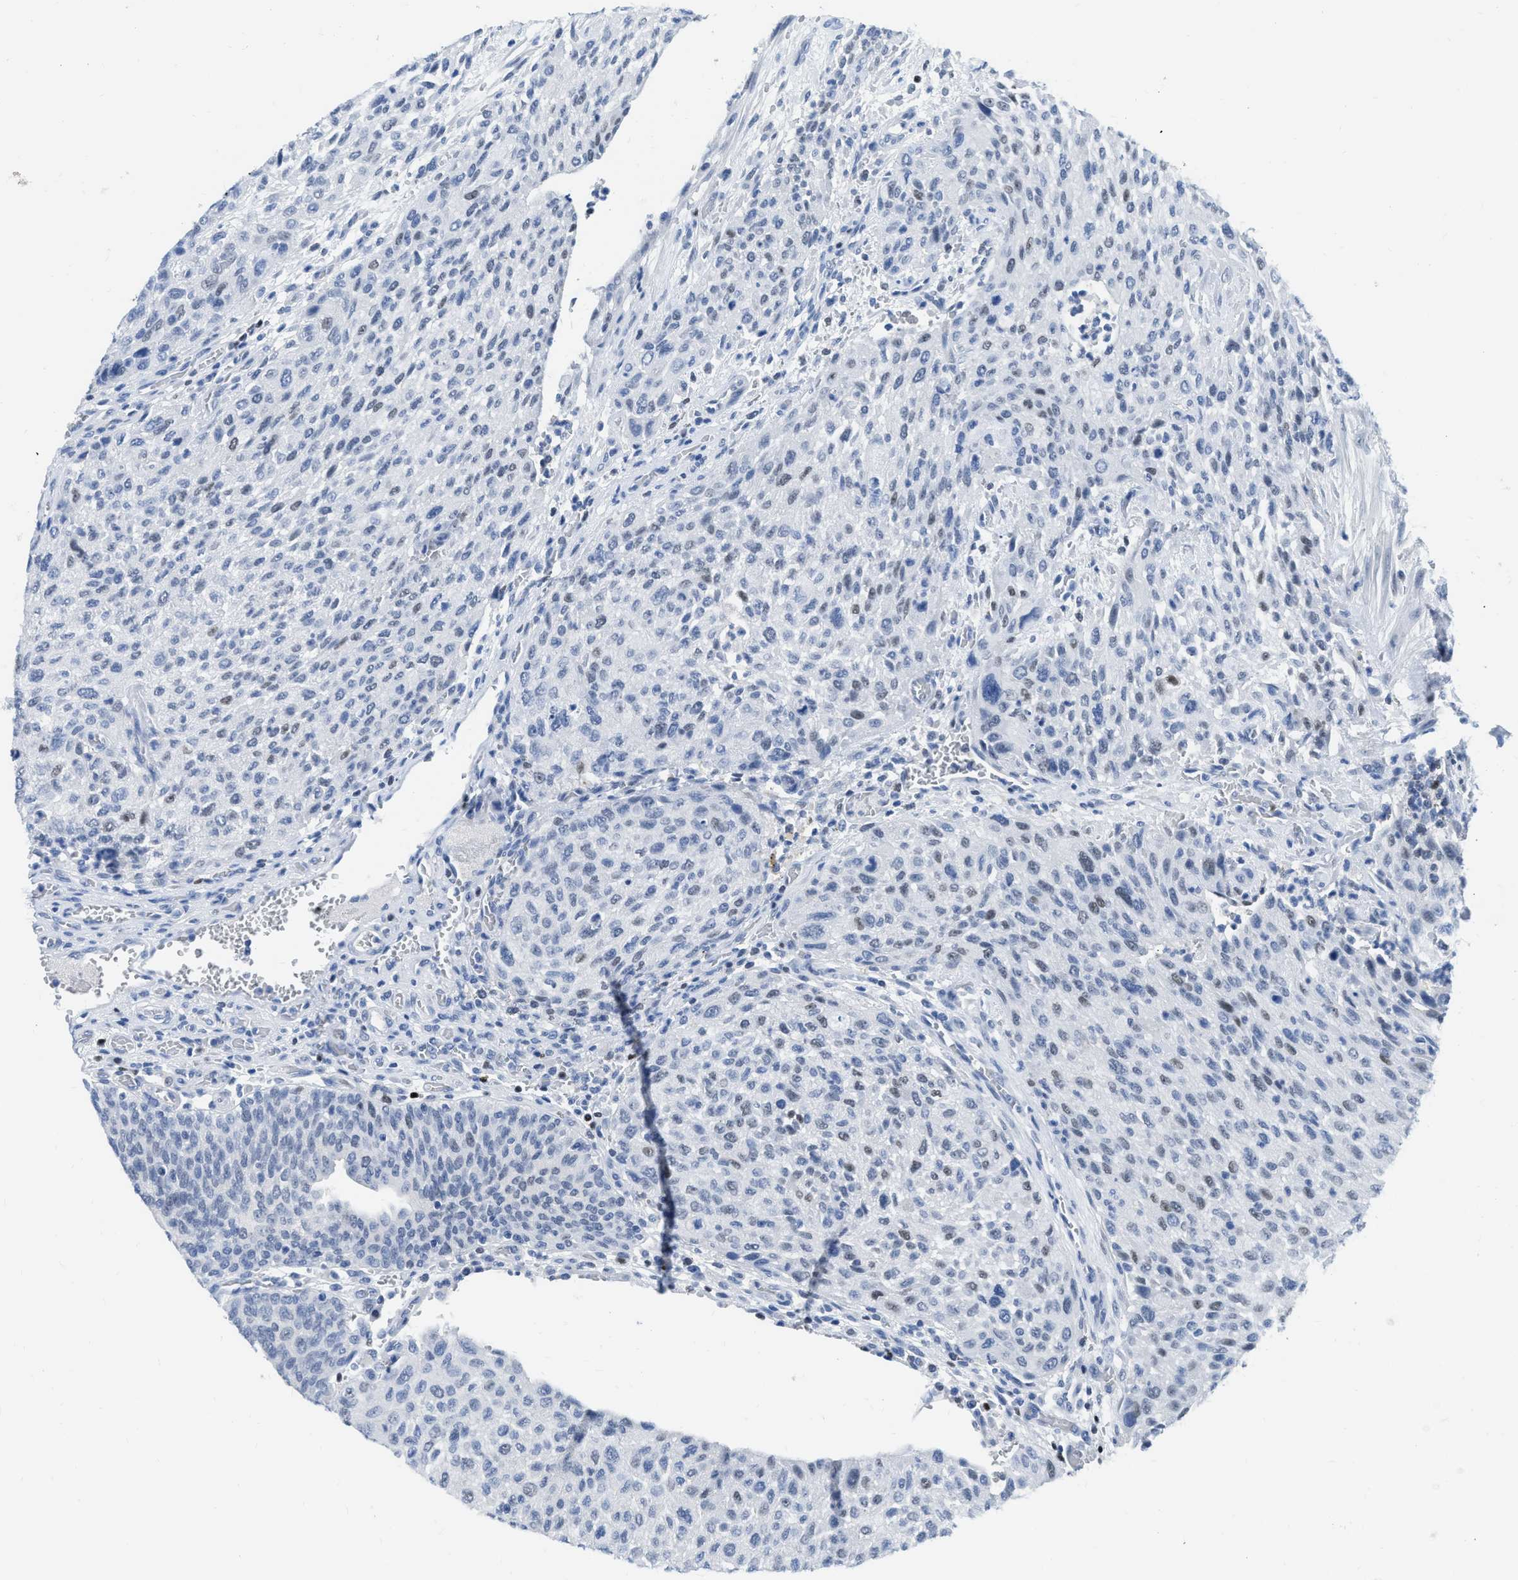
{"staining": {"intensity": "moderate", "quantity": "25%-75%", "location": "nuclear"}, "tissue": "urothelial cancer", "cell_type": "Tumor cells", "image_type": "cancer", "snomed": [{"axis": "morphology", "description": "Urothelial carcinoma, Low grade"}, {"axis": "morphology", "description": "Urothelial carcinoma, High grade"}, {"axis": "topography", "description": "Urinary bladder"}], "caption": "IHC (DAB (3,3'-diaminobenzidine)) staining of urothelial carcinoma (low-grade) reveals moderate nuclear protein positivity in about 25%-75% of tumor cells. The staining was performed using DAB to visualize the protein expression in brown, while the nuclei were stained in blue with hematoxylin (Magnification: 20x).", "gene": "TCF7", "patient": {"sex": "male", "age": 35}}